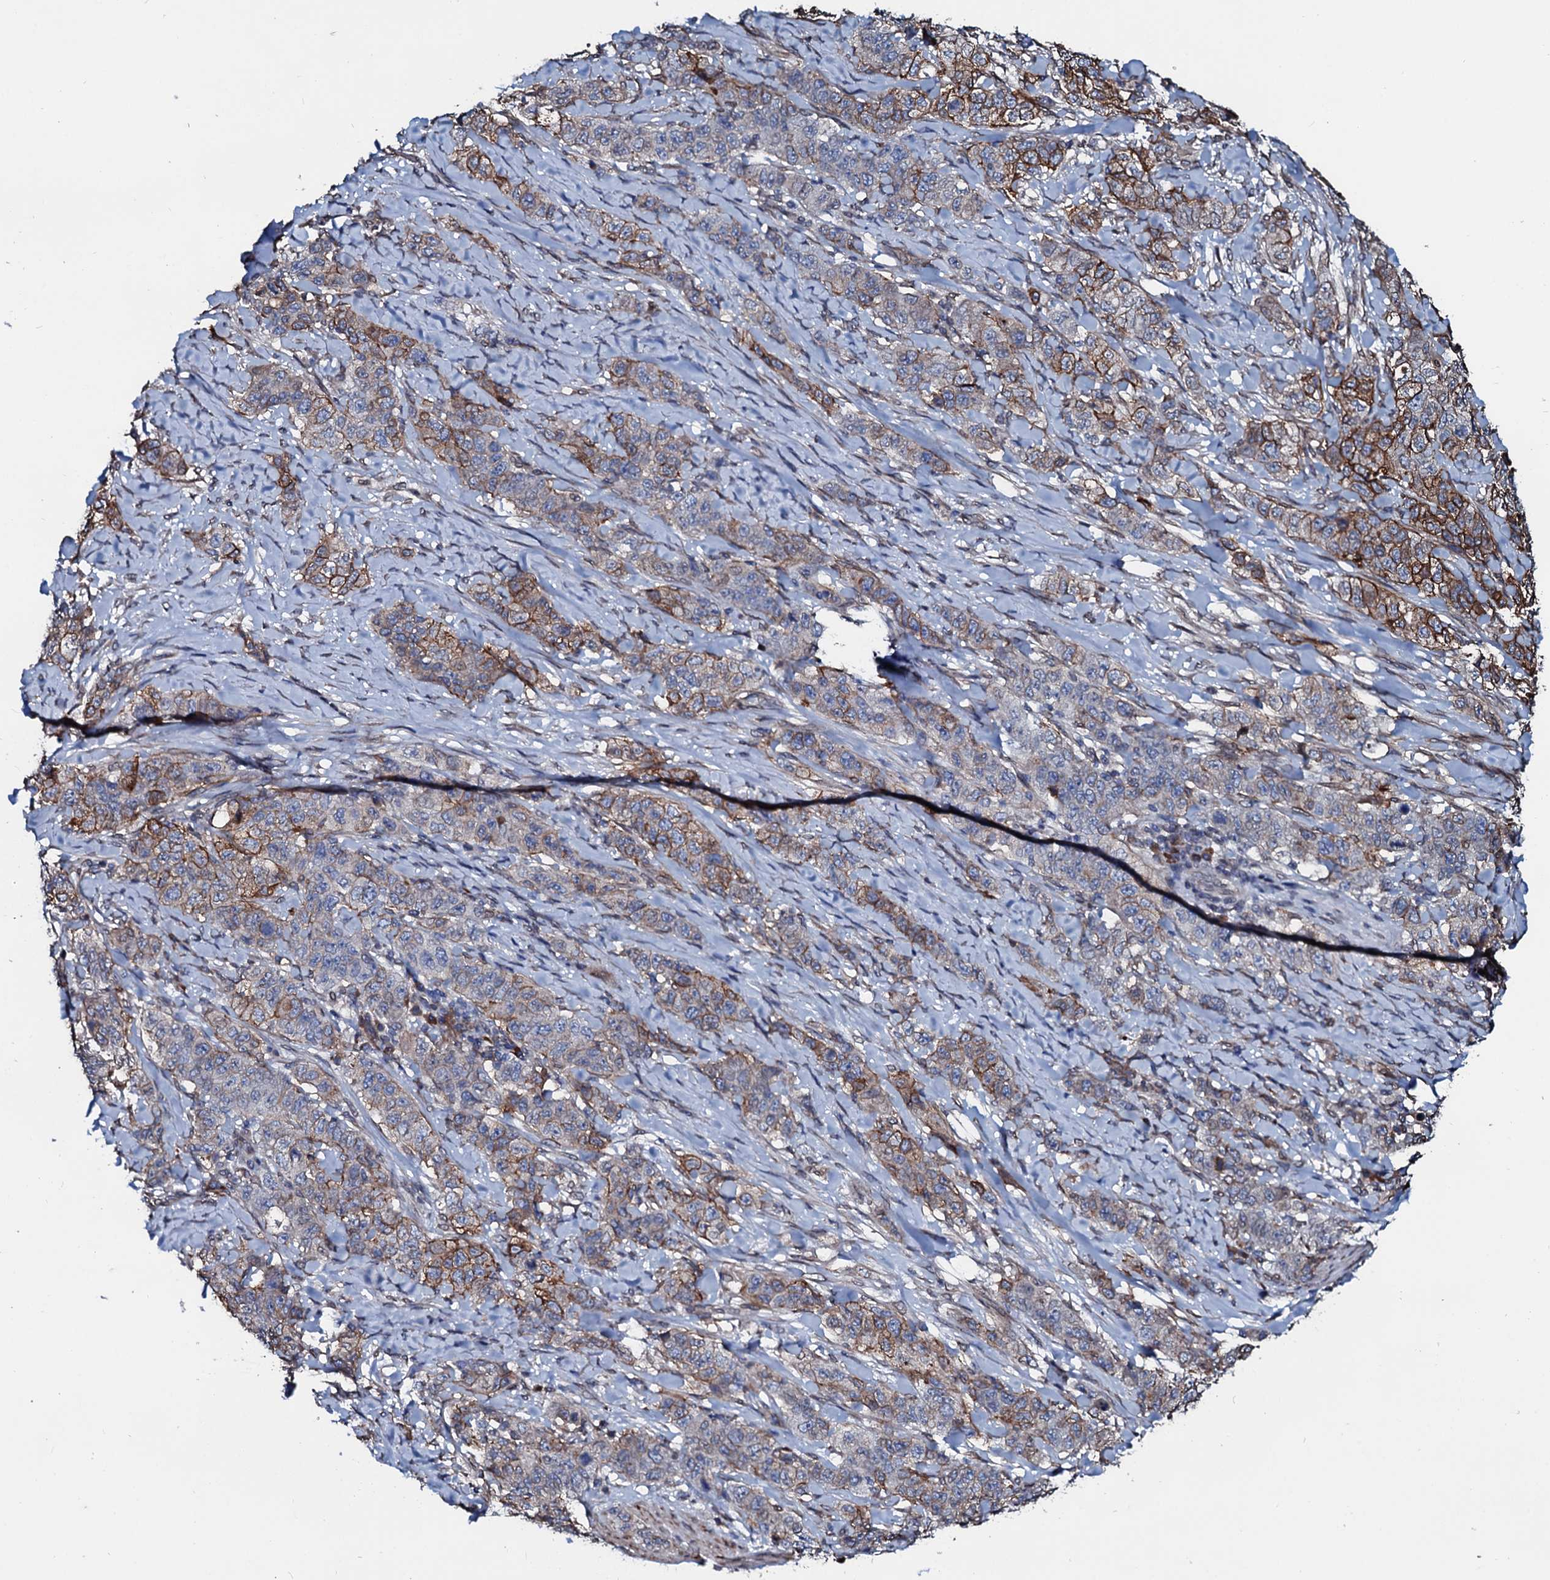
{"staining": {"intensity": "moderate", "quantity": "<25%", "location": "cytoplasmic/membranous"}, "tissue": "stomach cancer", "cell_type": "Tumor cells", "image_type": "cancer", "snomed": [{"axis": "morphology", "description": "Adenocarcinoma, NOS"}, {"axis": "topography", "description": "Stomach"}], "caption": "The photomicrograph demonstrates staining of stomach cancer, revealing moderate cytoplasmic/membranous protein positivity (brown color) within tumor cells.", "gene": "NRP2", "patient": {"sex": "male", "age": 48}}